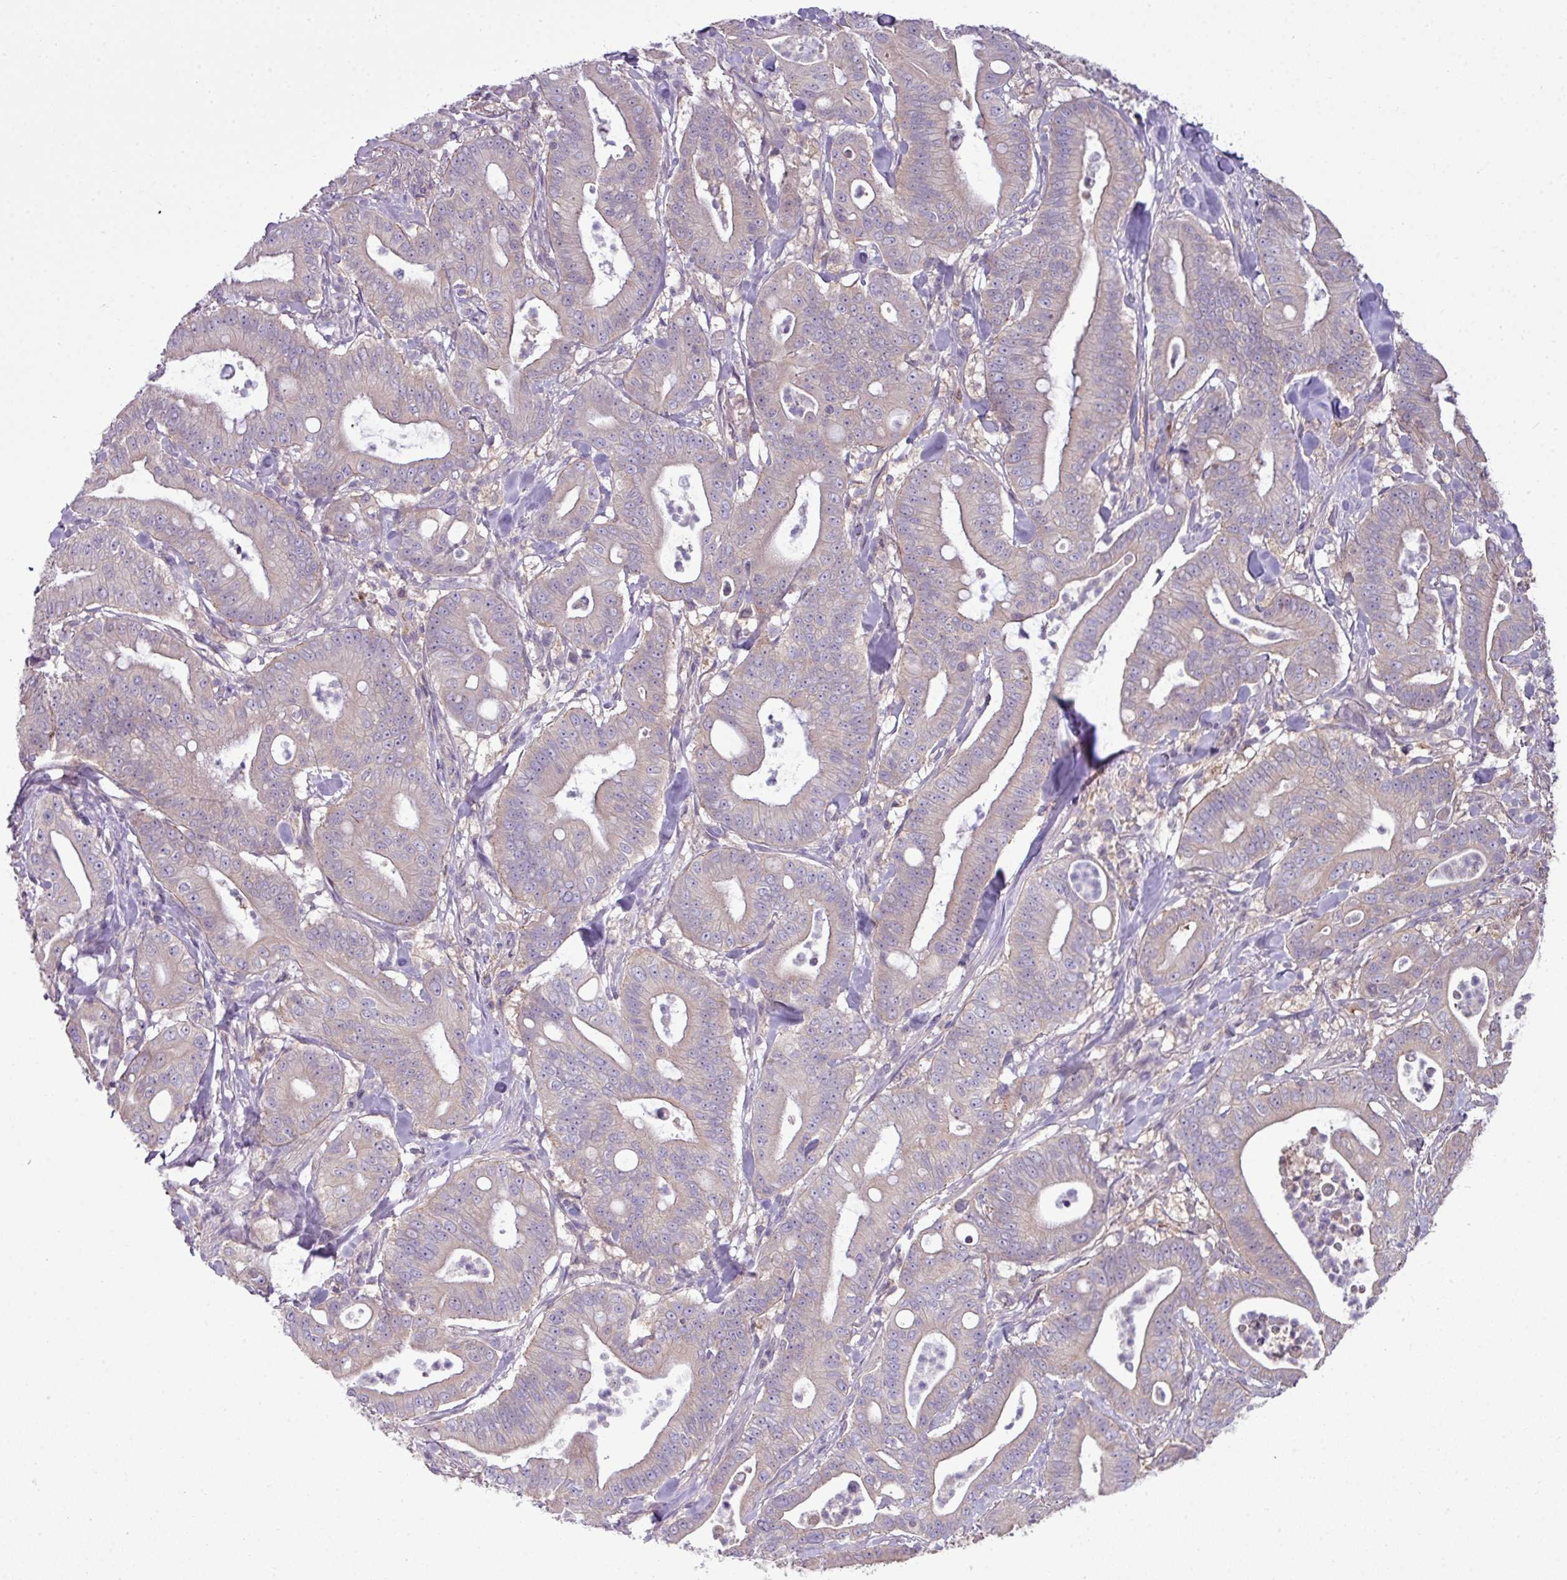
{"staining": {"intensity": "weak", "quantity": "<25%", "location": "cytoplasmic/membranous"}, "tissue": "pancreatic cancer", "cell_type": "Tumor cells", "image_type": "cancer", "snomed": [{"axis": "morphology", "description": "Adenocarcinoma, NOS"}, {"axis": "topography", "description": "Pancreas"}], "caption": "Tumor cells are negative for protein expression in human adenocarcinoma (pancreatic). (DAB (3,3'-diaminobenzidine) immunohistochemistry with hematoxylin counter stain).", "gene": "STAT5A", "patient": {"sex": "male", "age": 71}}